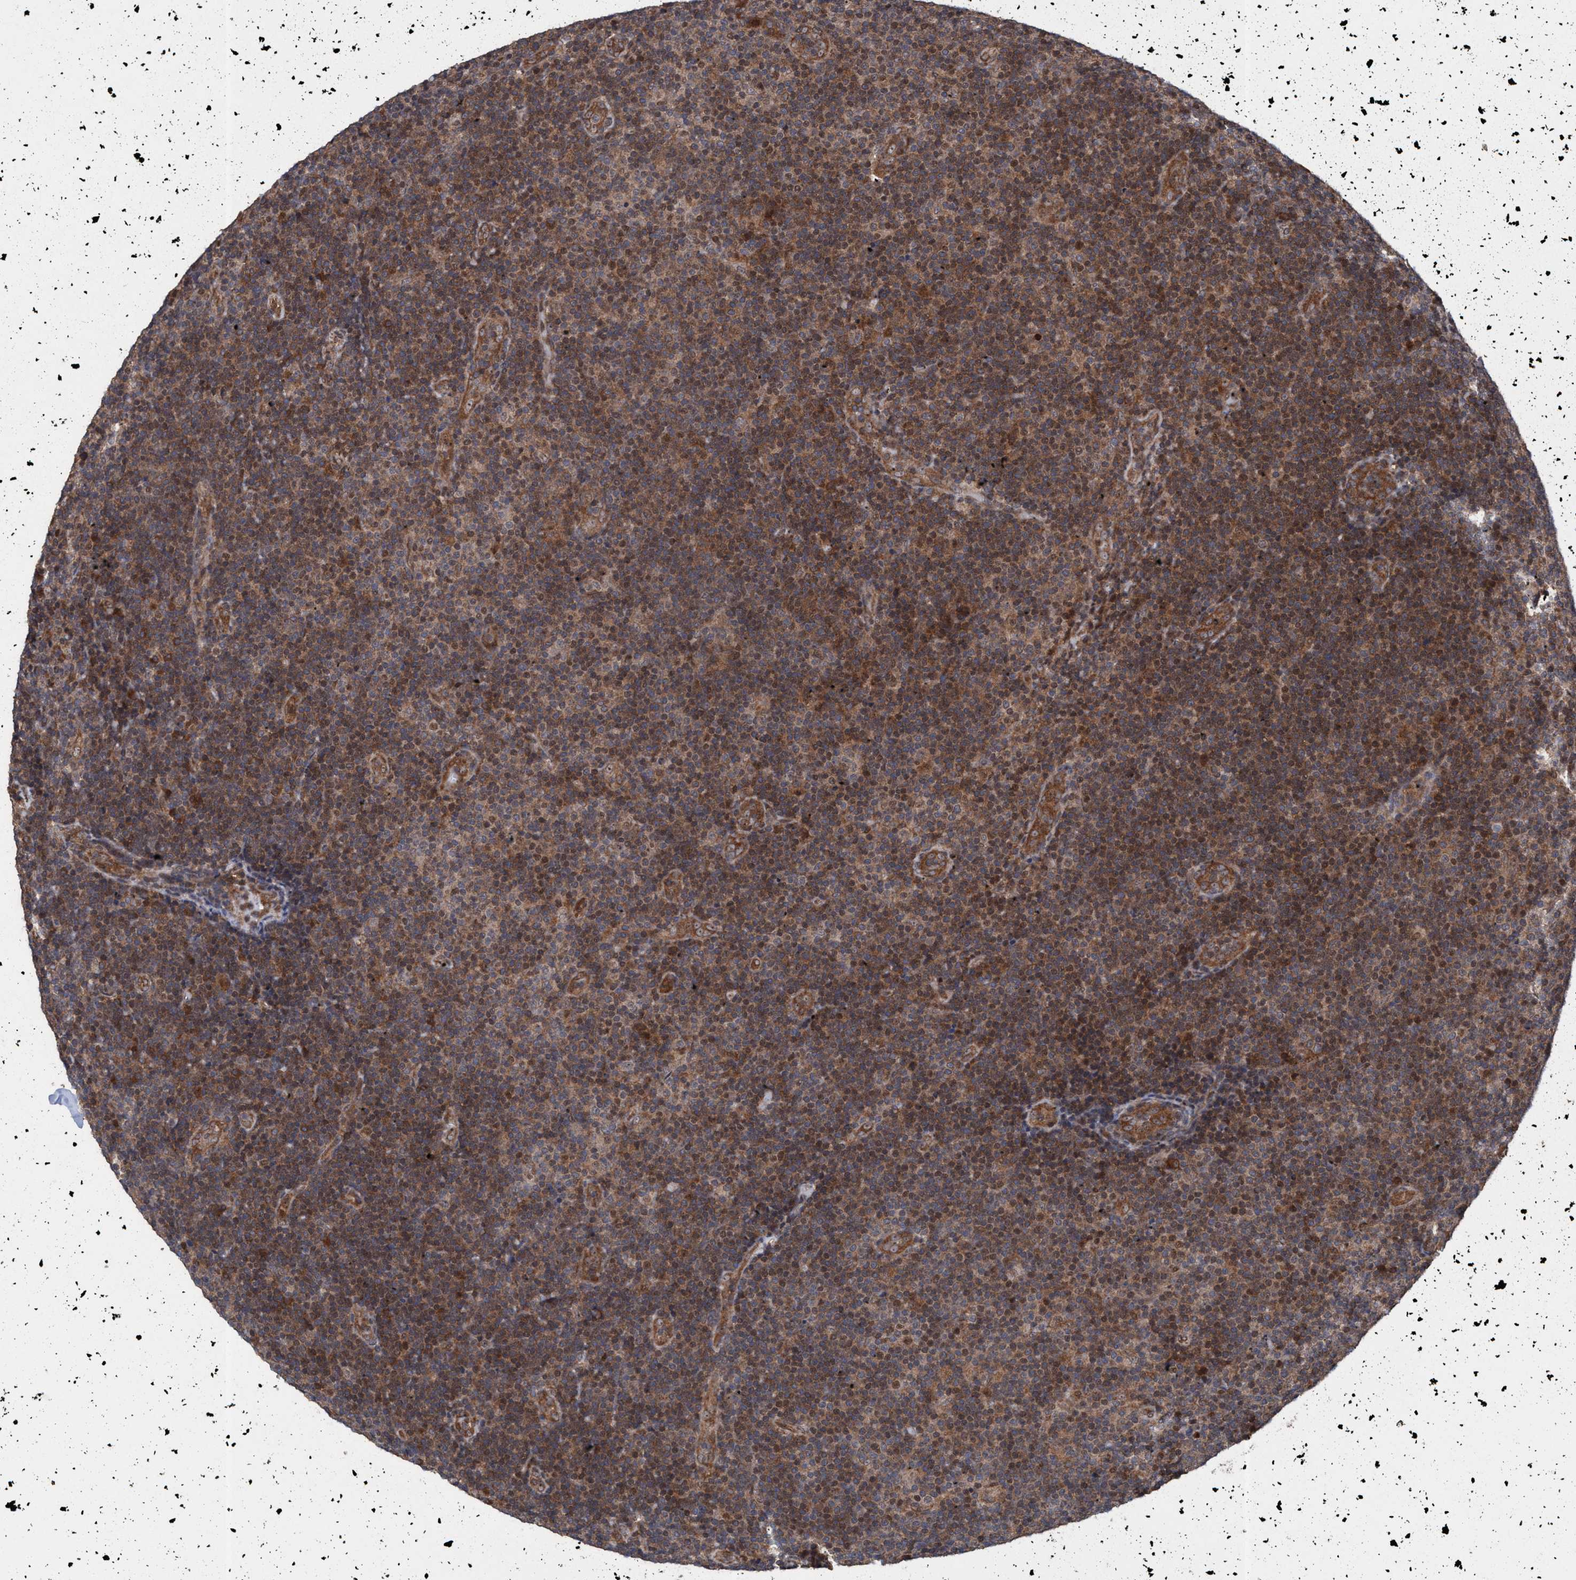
{"staining": {"intensity": "moderate", "quantity": ">75%", "location": "cytoplasmic/membranous"}, "tissue": "lymphoma", "cell_type": "Tumor cells", "image_type": "cancer", "snomed": [{"axis": "morphology", "description": "Hodgkin's disease, NOS"}, {"axis": "topography", "description": "Lymph node"}], "caption": "This is an image of immunohistochemistry staining of Hodgkin's disease, which shows moderate positivity in the cytoplasmic/membranous of tumor cells.", "gene": "TRPC7", "patient": {"sex": "female", "age": 57}}